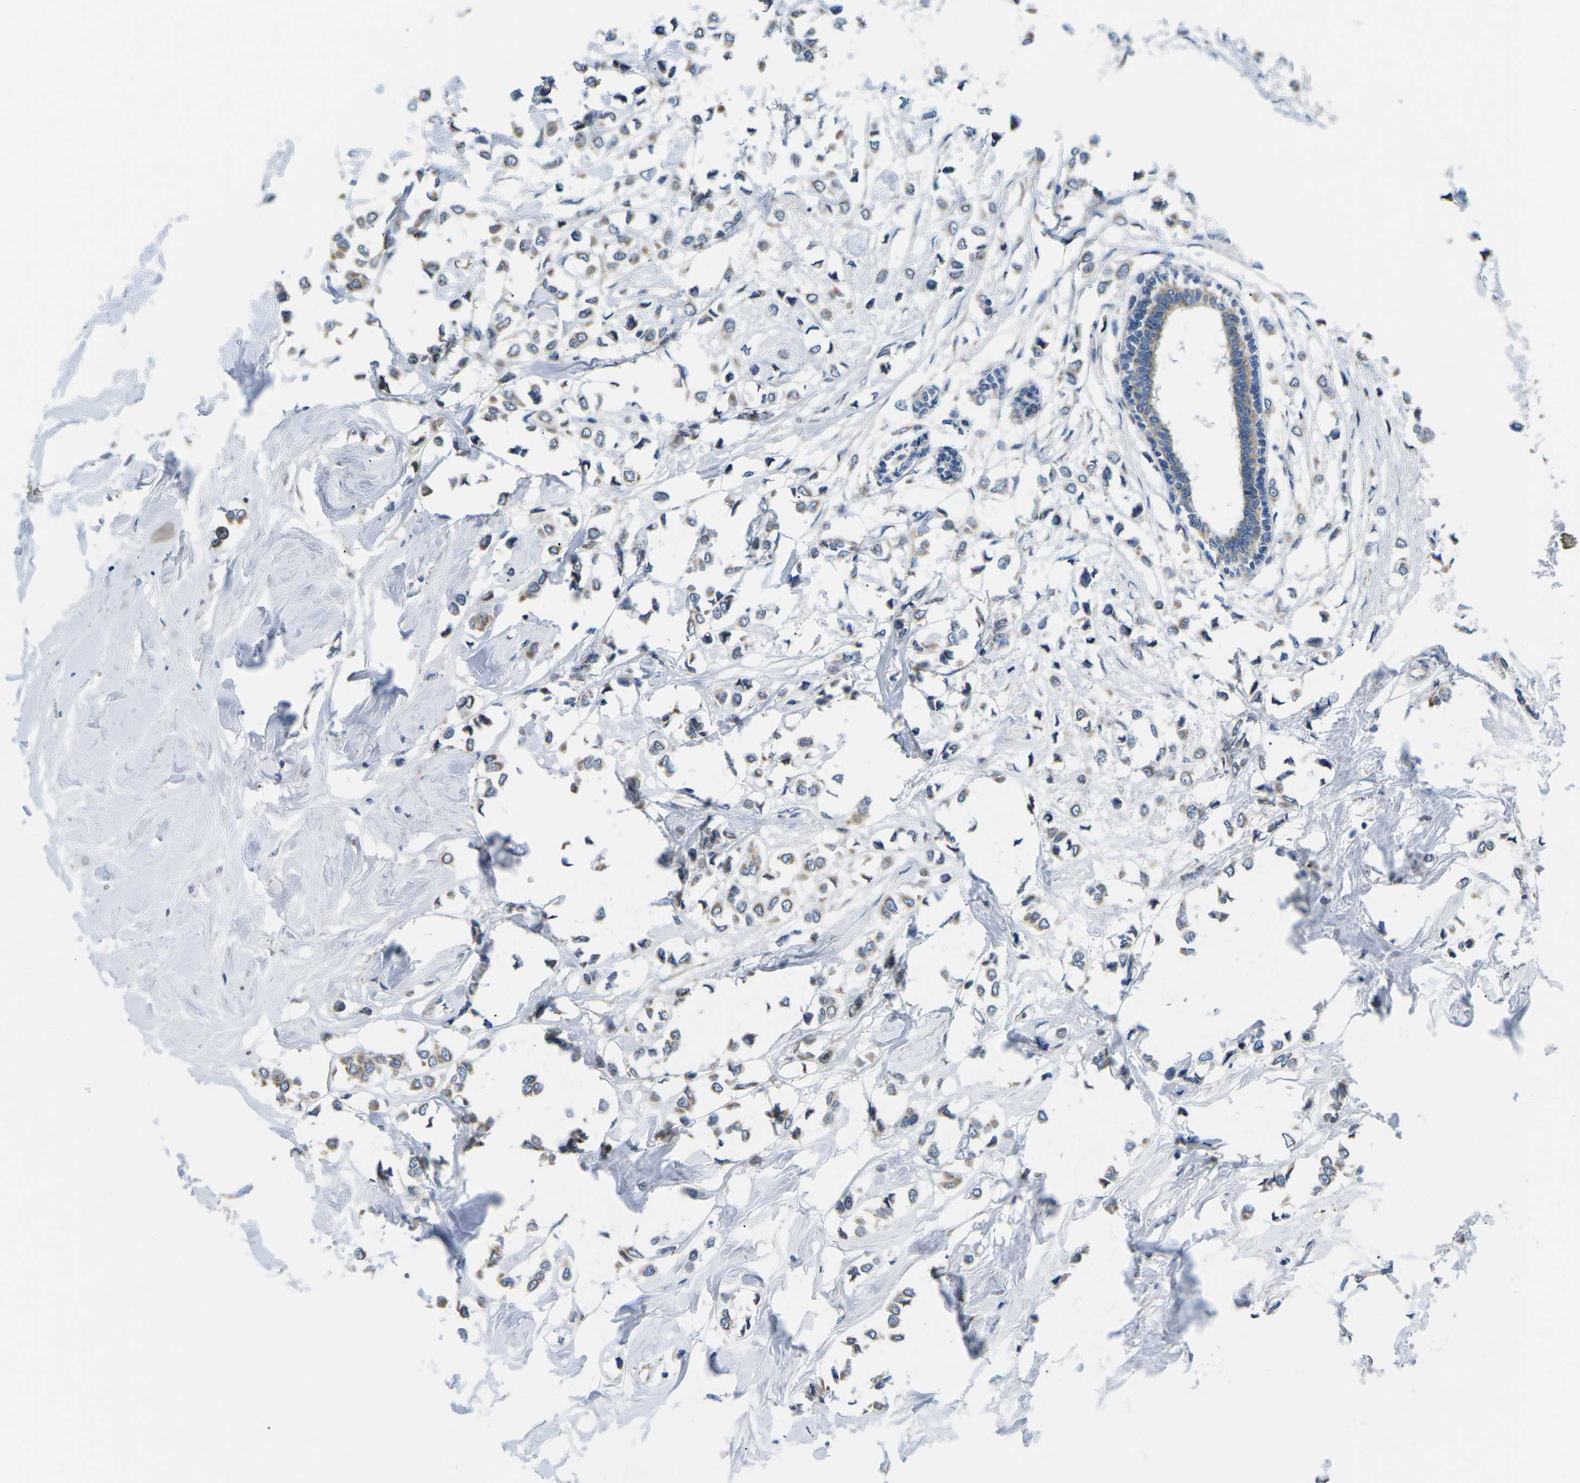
{"staining": {"intensity": "weak", "quantity": "<25%", "location": "cytoplasmic/membranous"}, "tissue": "breast cancer", "cell_type": "Tumor cells", "image_type": "cancer", "snomed": [{"axis": "morphology", "description": "Lobular carcinoma"}, {"axis": "topography", "description": "Breast"}], "caption": "A high-resolution histopathology image shows IHC staining of breast lobular carcinoma, which reveals no significant positivity in tumor cells.", "gene": "TMEFF2", "patient": {"sex": "female", "age": 51}}